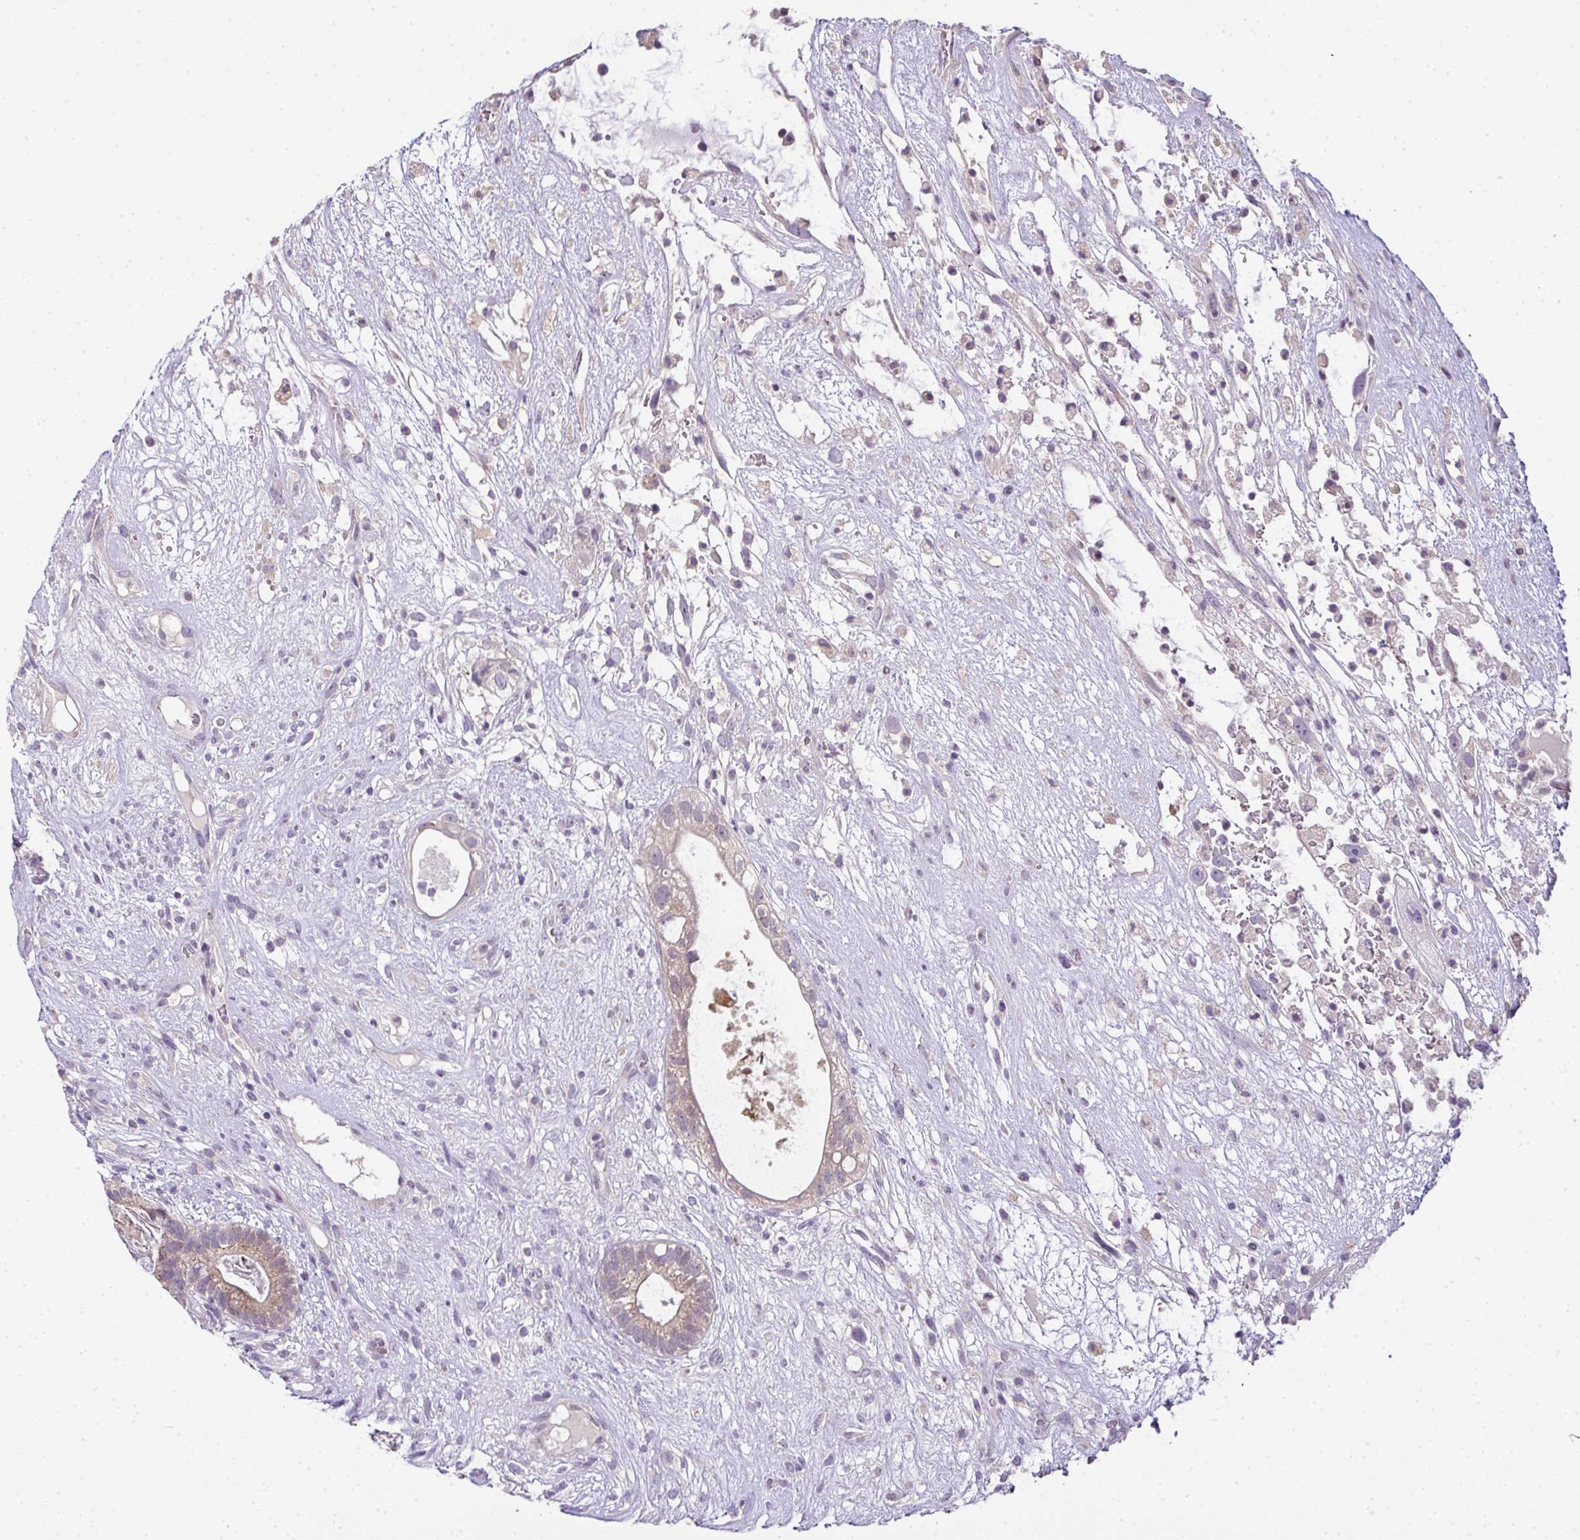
{"staining": {"intensity": "weak", "quantity": ">75%", "location": "cytoplasmic/membranous"}, "tissue": "testis cancer", "cell_type": "Tumor cells", "image_type": "cancer", "snomed": [{"axis": "morphology", "description": "Seminoma, NOS"}, {"axis": "morphology", "description": "Carcinoma, Embryonal, NOS"}, {"axis": "topography", "description": "Testis"}], "caption": "Tumor cells show low levels of weak cytoplasmic/membranous positivity in about >75% of cells in human seminoma (testis). (Brightfield microscopy of DAB IHC at high magnification).", "gene": "CMPK1", "patient": {"sex": "male", "age": 41}}